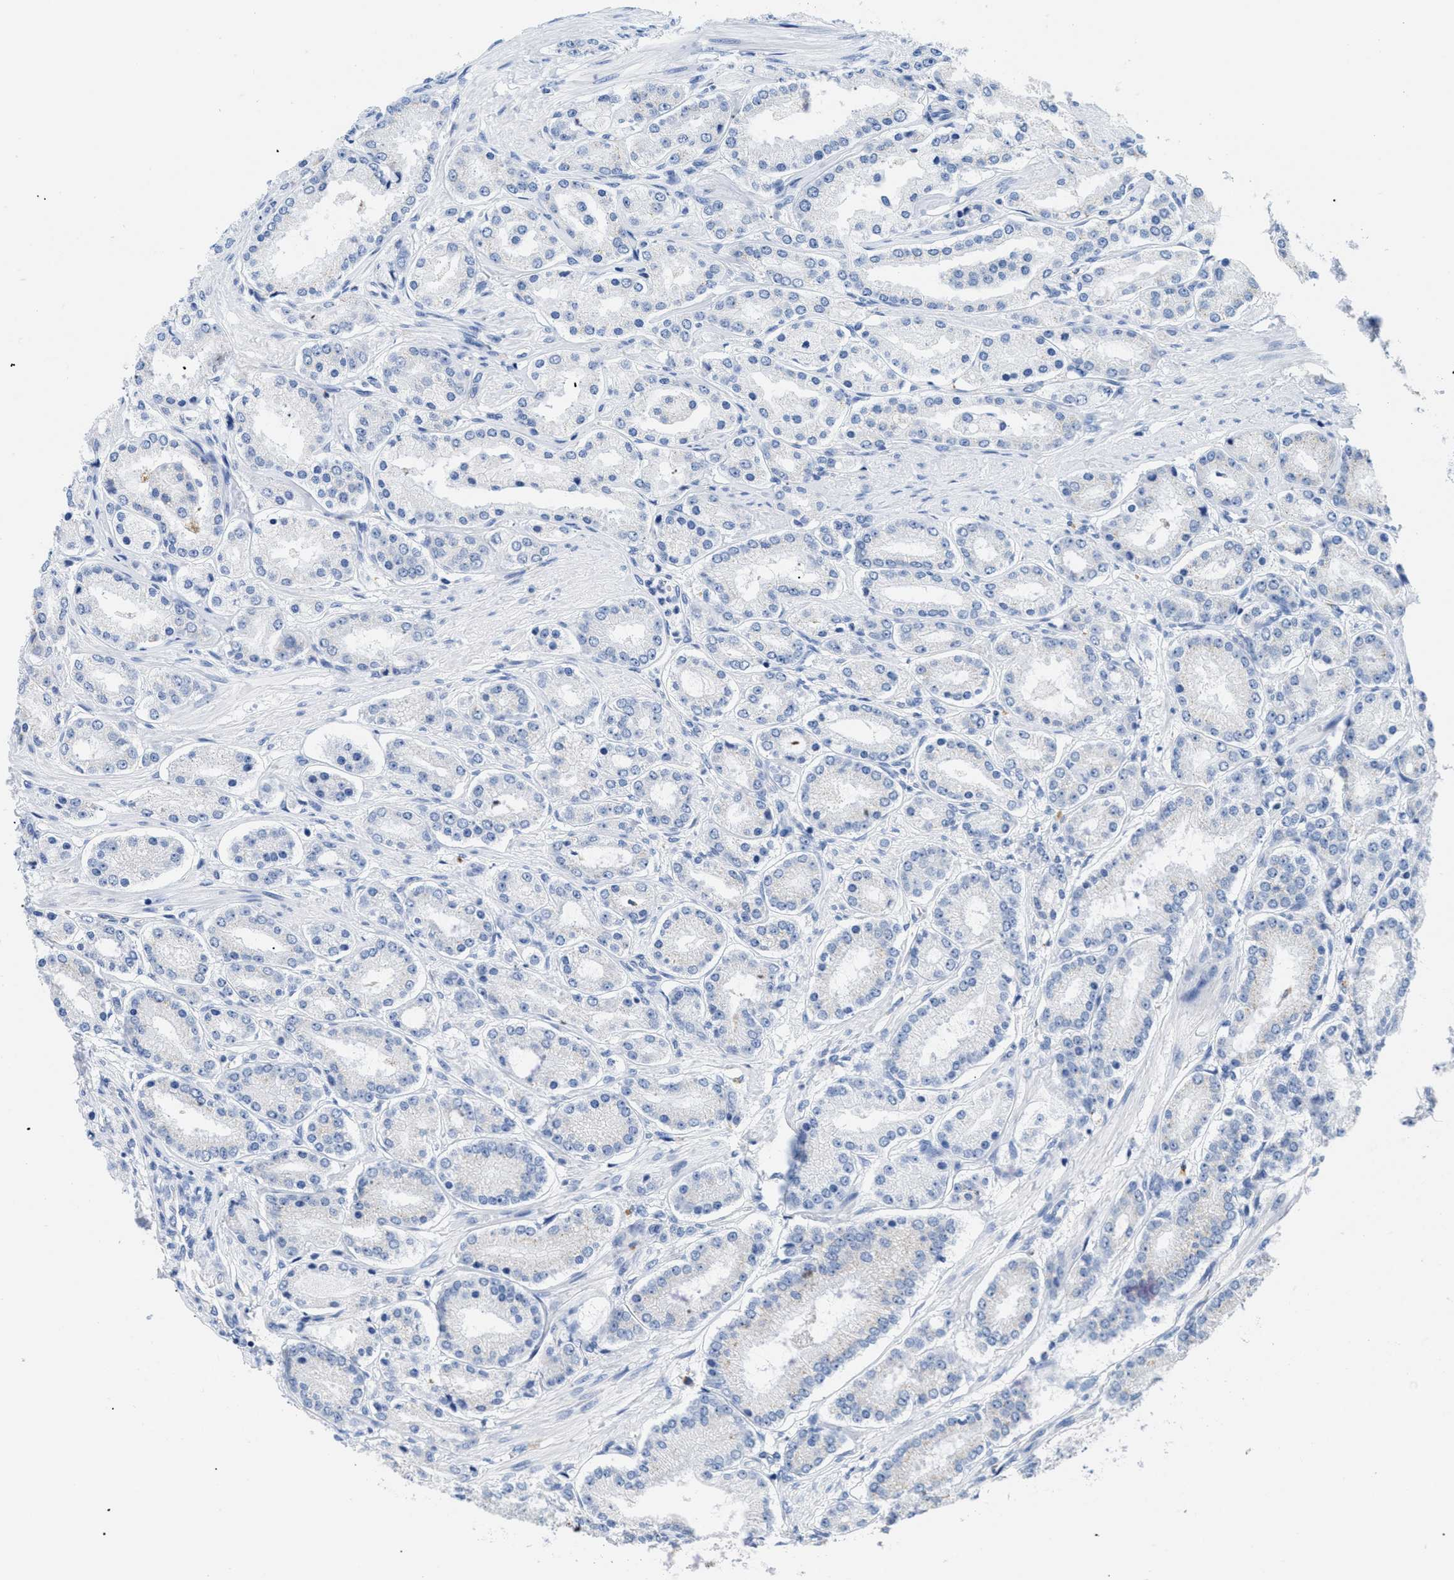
{"staining": {"intensity": "negative", "quantity": "none", "location": "none"}, "tissue": "prostate cancer", "cell_type": "Tumor cells", "image_type": "cancer", "snomed": [{"axis": "morphology", "description": "Adenocarcinoma, Low grade"}, {"axis": "topography", "description": "Prostate"}], "caption": "Human prostate adenocarcinoma (low-grade) stained for a protein using IHC exhibits no positivity in tumor cells.", "gene": "APOBEC2", "patient": {"sex": "male", "age": 63}}